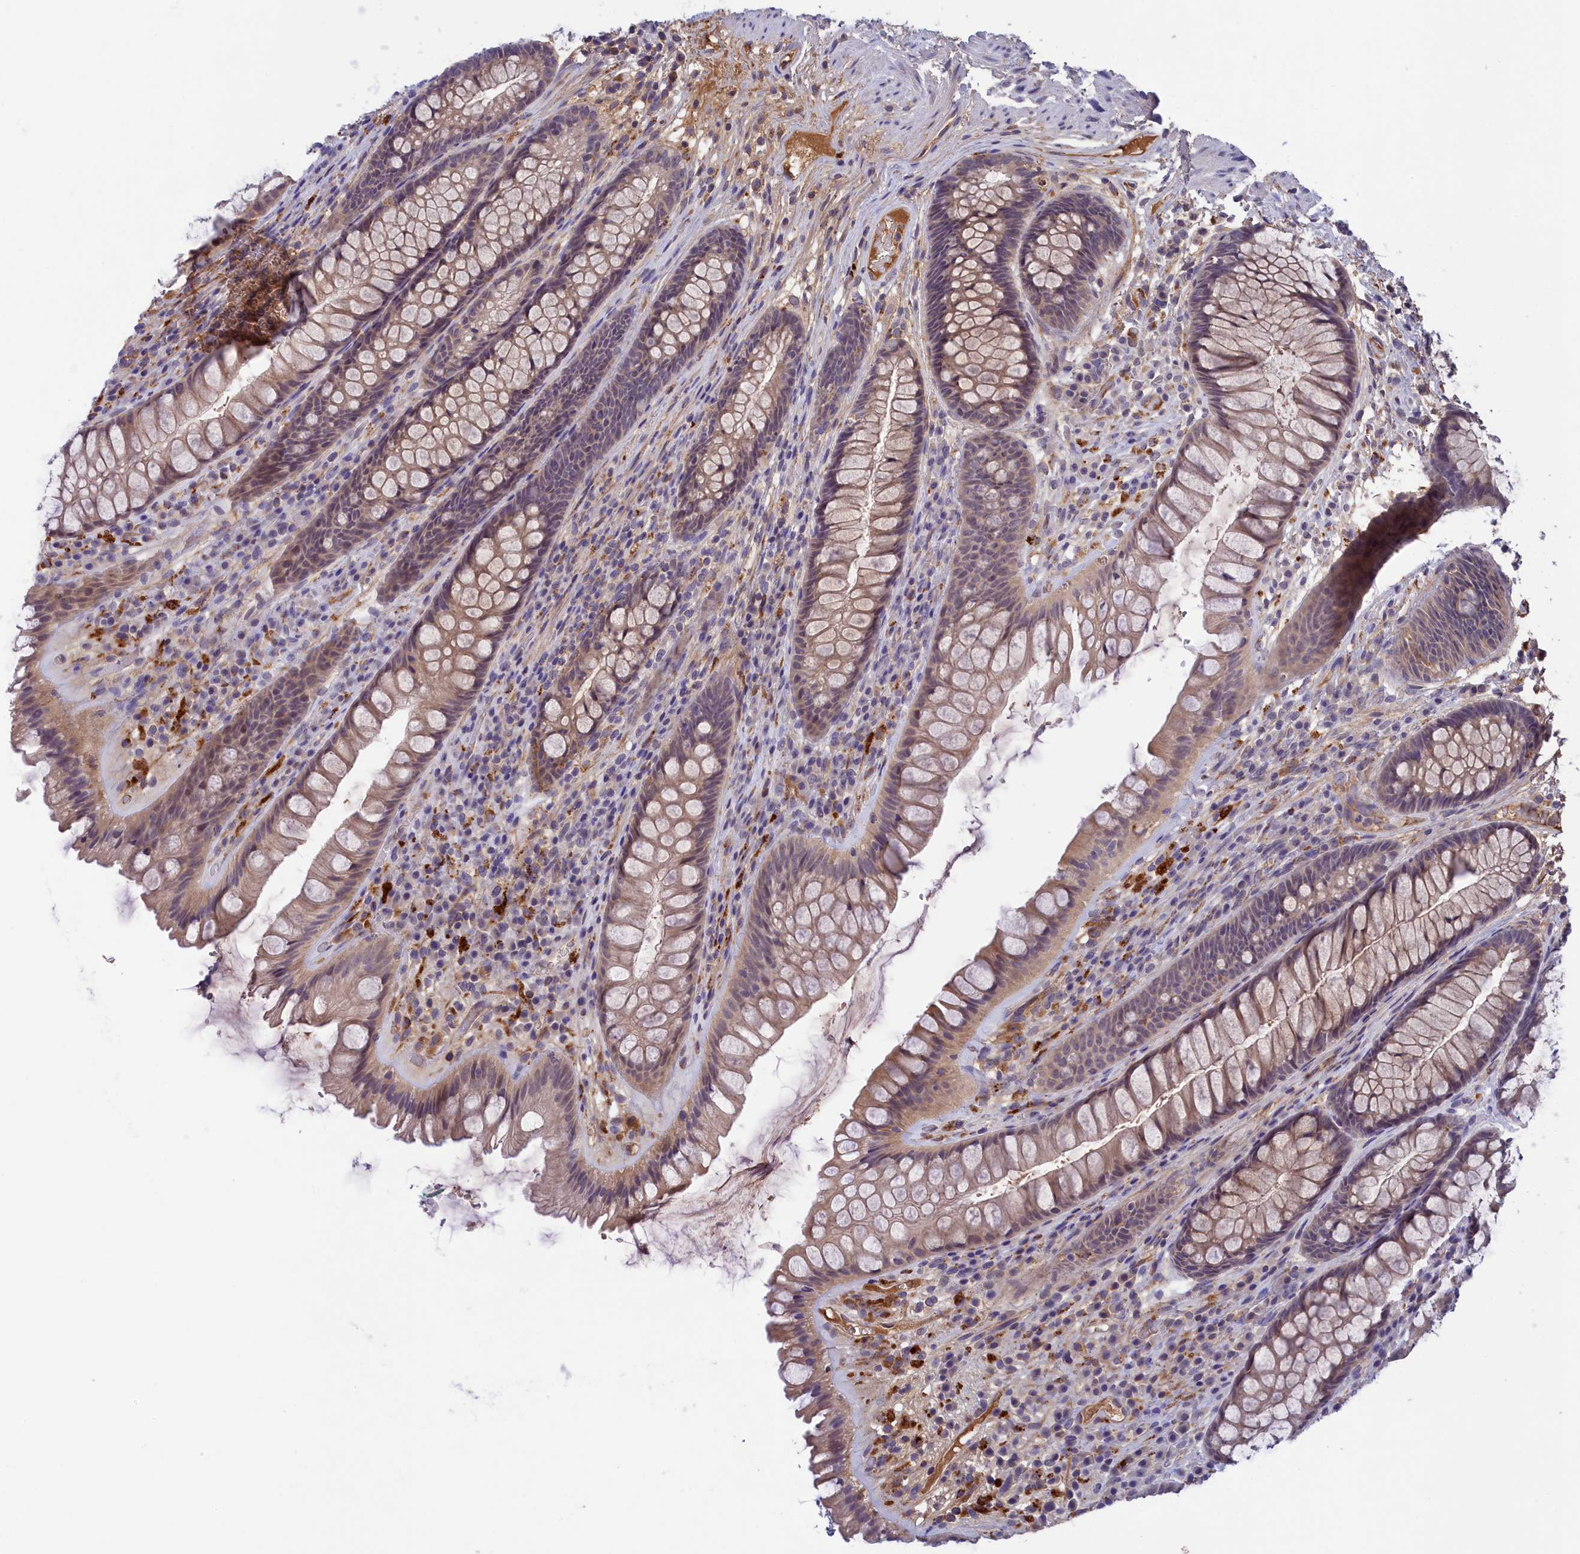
{"staining": {"intensity": "weak", "quantity": ">75%", "location": "cytoplasmic/membranous"}, "tissue": "rectum", "cell_type": "Glandular cells", "image_type": "normal", "snomed": [{"axis": "morphology", "description": "Normal tissue, NOS"}, {"axis": "topography", "description": "Rectum"}], "caption": "Immunohistochemical staining of unremarkable rectum displays weak cytoplasmic/membranous protein positivity in approximately >75% of glandular cells. The staining is performed using DAB (3,3'-diaminobenzidine) brown chromogen to label protein expression. The nuclei are counter-stained blue using hematoxylin.", "gene": "STYX", "patient": {"sex": "male", "age": 74}}